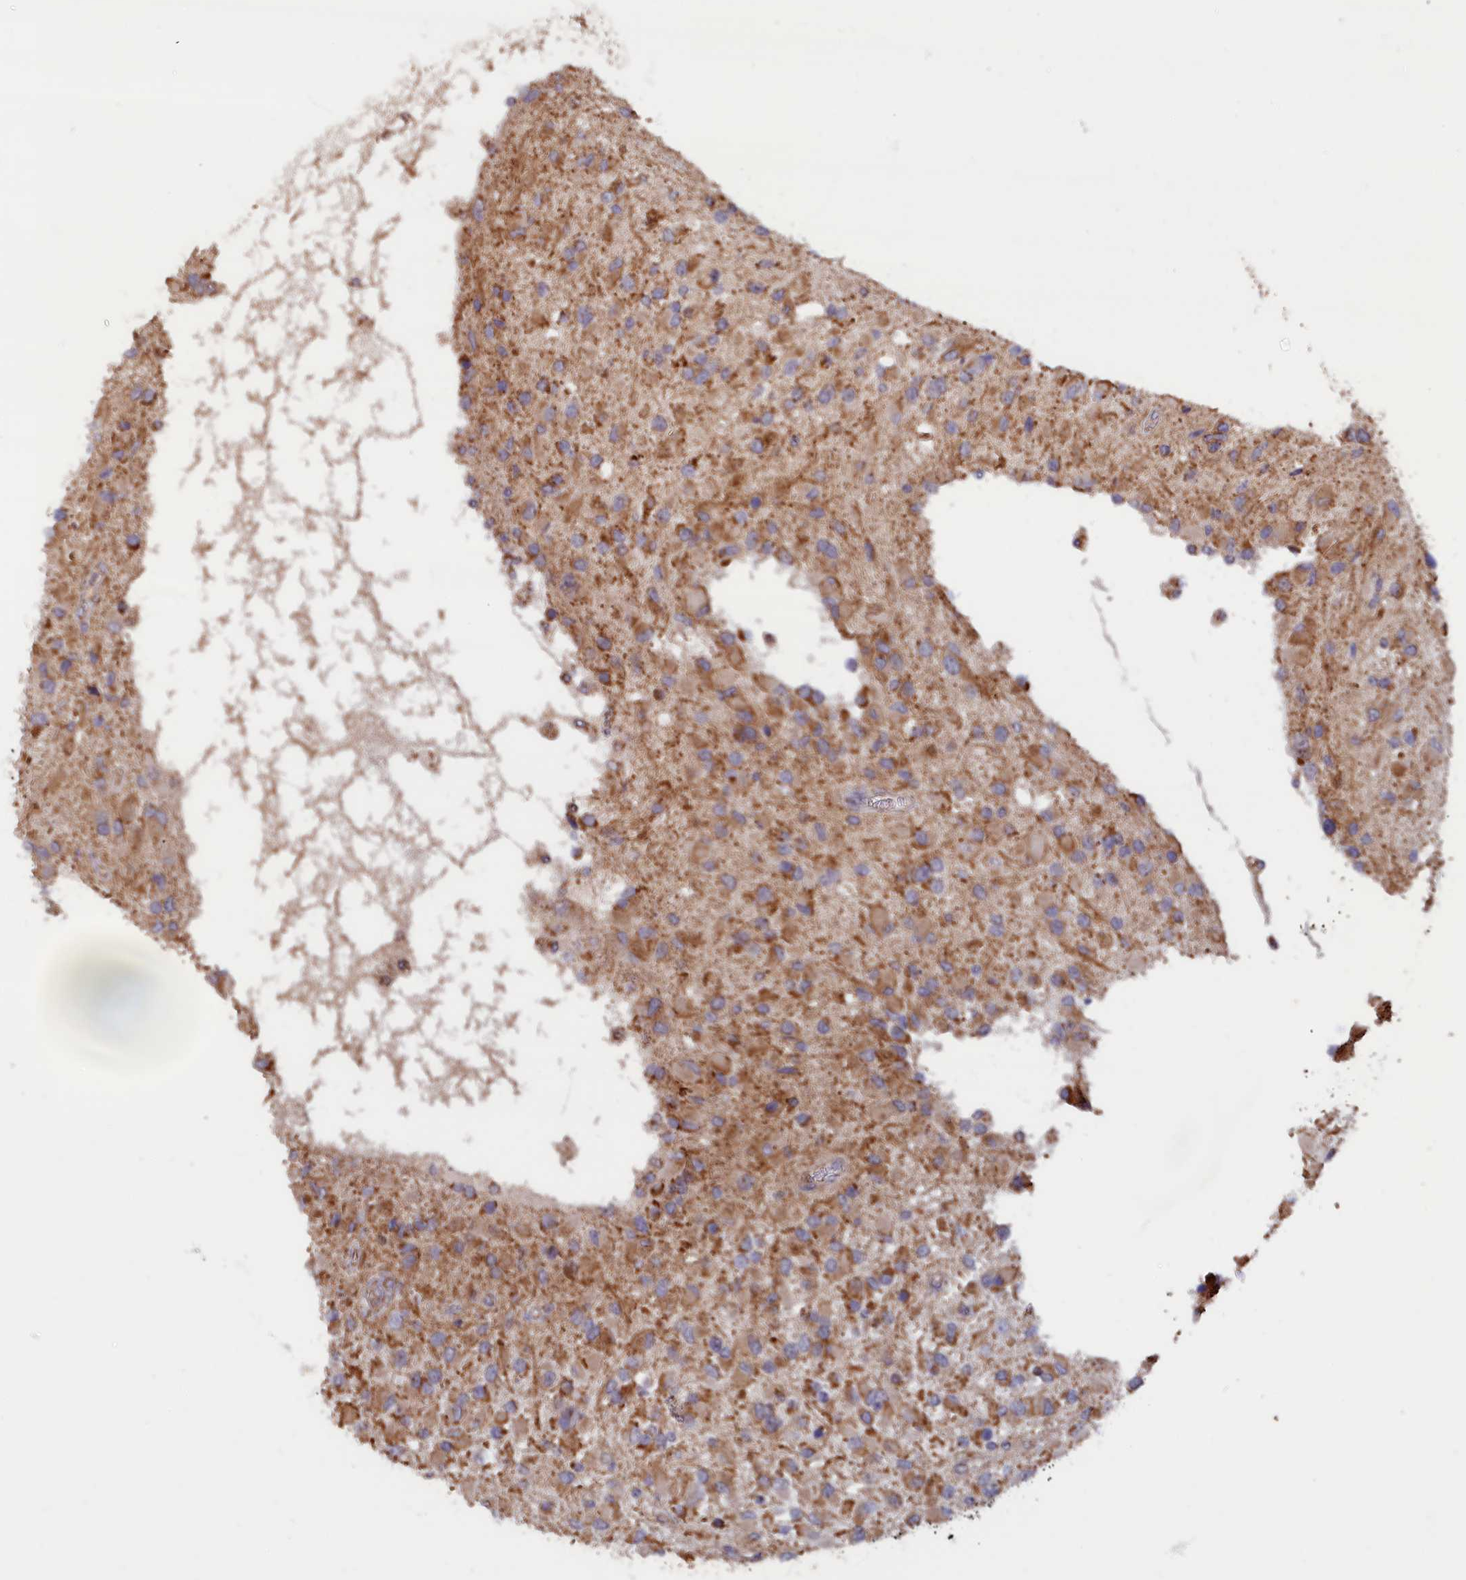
{"staining": {"intensity": "moderate", "quantity": ">75%", "location": "cytoplasmic/membranous"}, "tissue": "glioma", "cell_type": "Tumor cells", "image_type": "cancer", "snomed": [{"axis": "morphology", "description": "Glioma, malignant, High grade"}, {"axis": "topography", "description": "Brain"}], "caption": "Immunohistochemical staining of glioma shows moderate cytoplasmic/membranous protein staining in approximately >75% of tumor cells.", "gene": "ZNF816", "patient": {"sex": "male", "age": 53}}